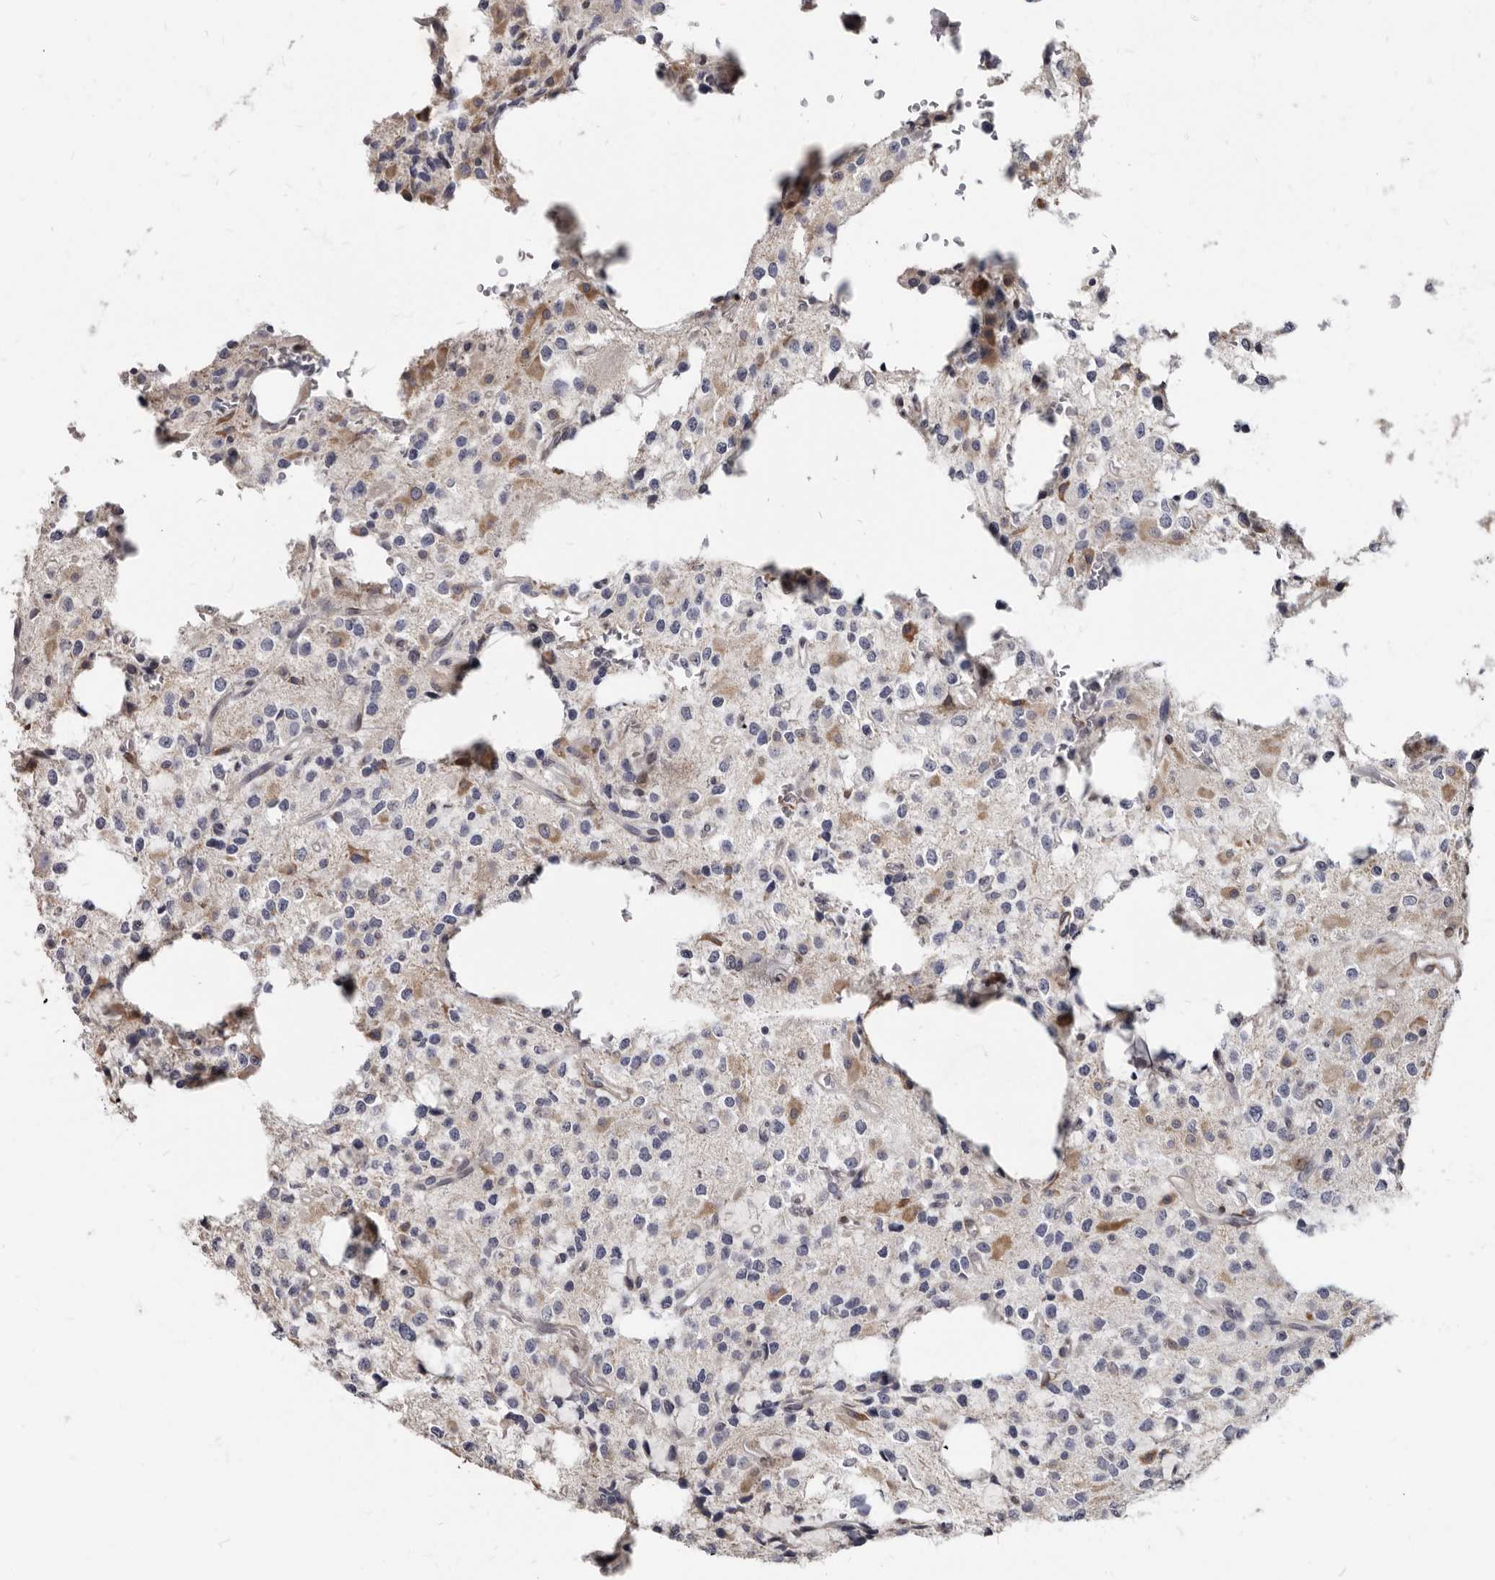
{"staining": {"intensity": "moderate", "quantity": "<25%", "location": "cytoplasmic/membranous"}, "tissue": "glioma", "cell_type": "Tumor cells", "image_type": "cancer", "snomed": [{"axis": "morphology", "description": "Glioma, malignant, High grade"}, {"axis": "topography", "description": "Brain"}], "caption": "Moderate cytoplasmic/membranous positivity is seen in approximately <25% of tumor cells in high-grade glioma (malignant).", "gene": "MRGPRF", "patient": {"sex": "female", "age": 62}}